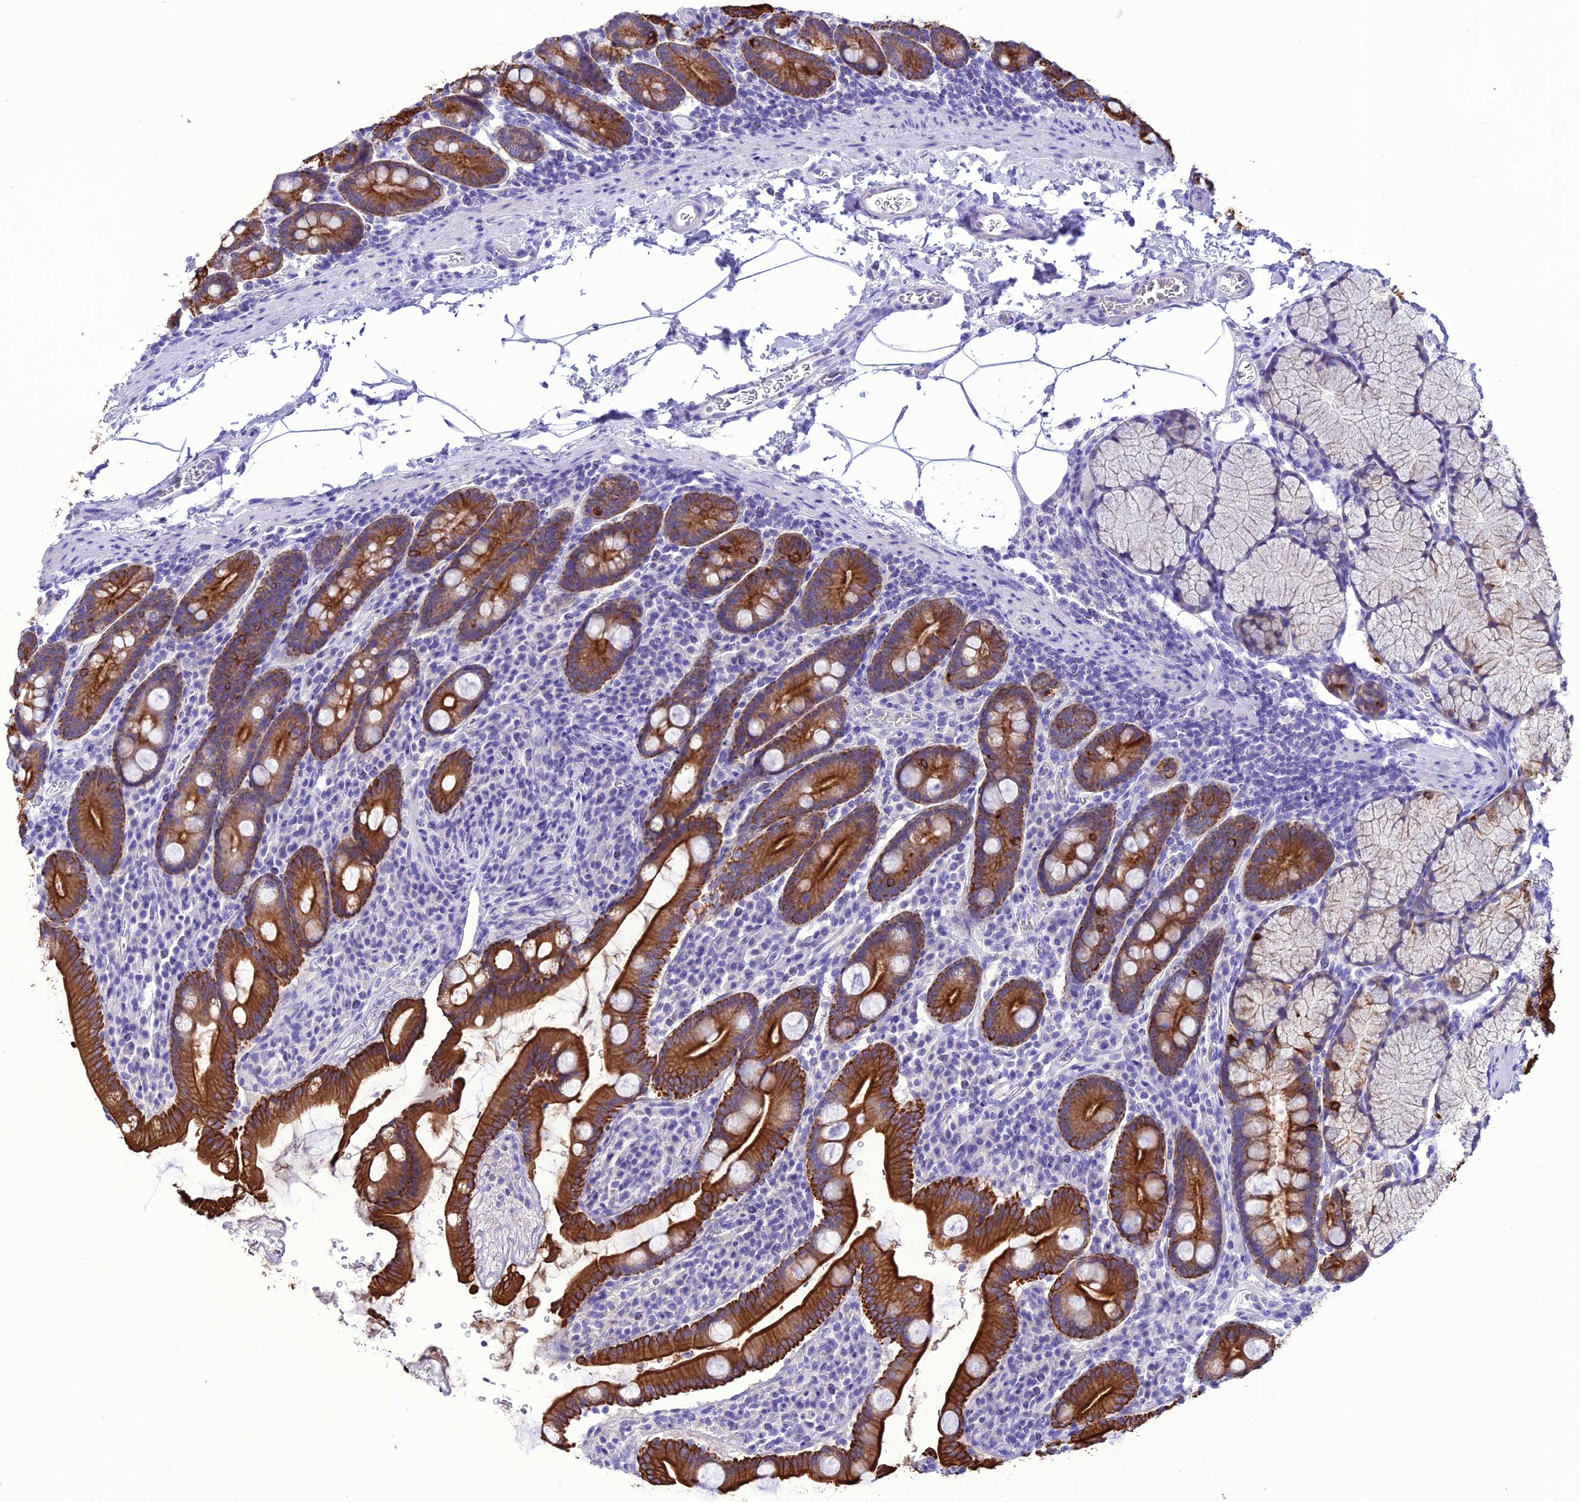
{"staining": {"intensity": "strong", "quantity": ">75%", "location": "cytoplasmic/membranous"}, "tissue": "duodenum", "cell_type": "Glandular cells", "image_type": "normal", "snomed": [{"axis": "morphology", "description": "Normal tissue, NOS"}, {"axis": "topography", "description": "Duodenum"}], "caption": "IHC staining of benign duodenum, which exhibits high levels of strong cytoplasmic/membranous positivity in about >75% of glandular cells indicating strong cytoplasmic/membranous protein positivity. The staining was performed using DAB (brown) for protein detection and nuclei were counterstained in hematoxylin (blue).", "gene": "VPS52", "patient": {"sex": "male", "age": 35}}